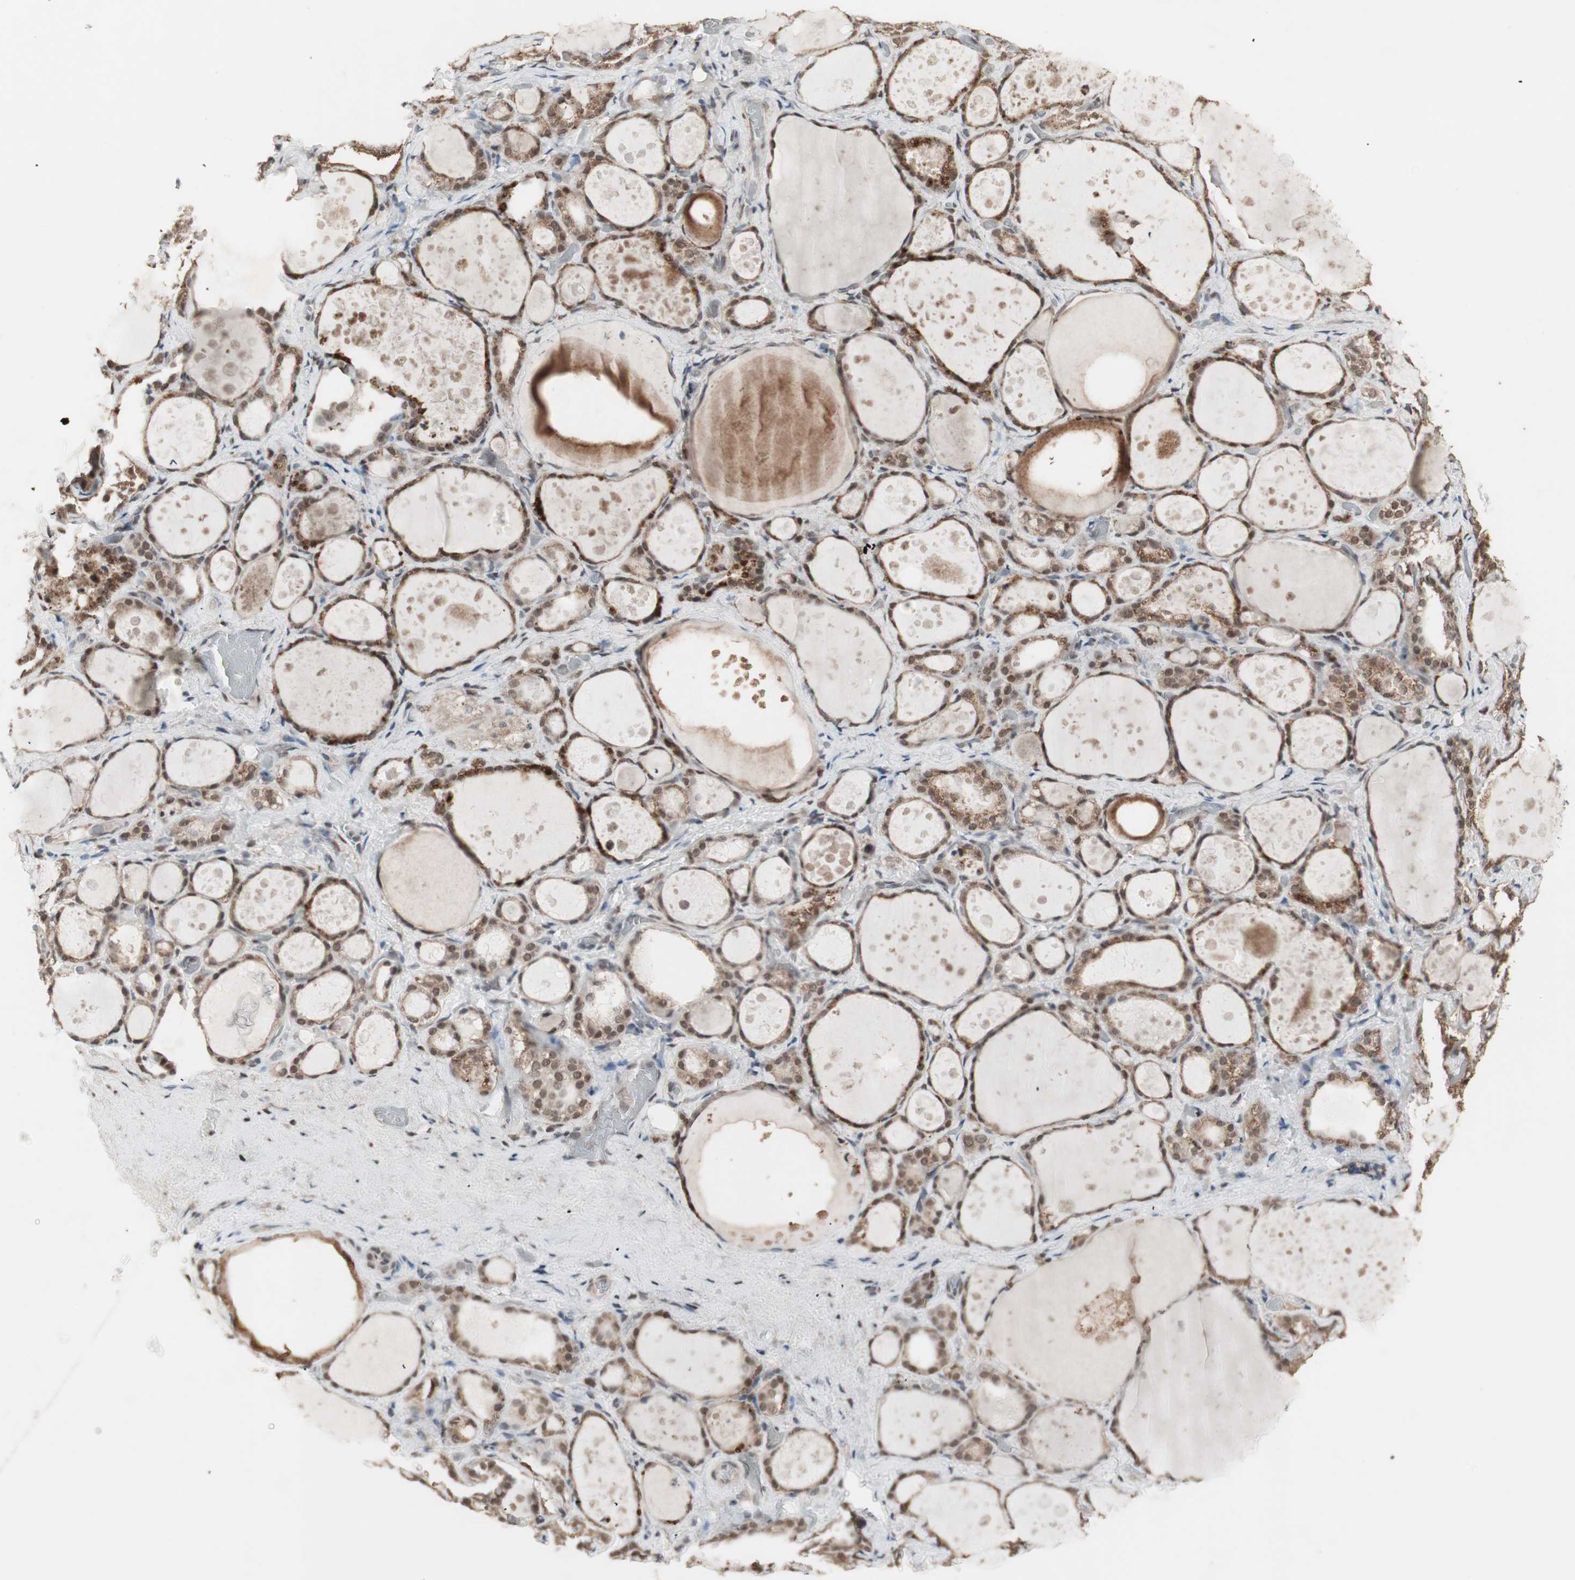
{"staining": {"intensity": "strong", "quantity": ">75%", "location": "cytoplasmic/membranous,nuclear"}, "tissue": "thyroid gland", "cell_type": "Glandular cells", "image_type": "normal", "snomed": [{"axis": "morphology", "description": "Normal tissue, NOS"}, {"axis": "topography", "description": "Thyroid gland"}], "caption": "The micrograph shows staining of unremarkable thyroid gland, revealing strong cytoplasmic/membranous,nuclear protein positivity (brown color) within glandular cells. (Stains: DAB (3,3'-diaminobenzidine) in brown, nuclei in blue, Microscopy: brightfield microscopy at high magnification).", "gene": "ZHX2", "patient": {"sex": "female", "age": 75}}